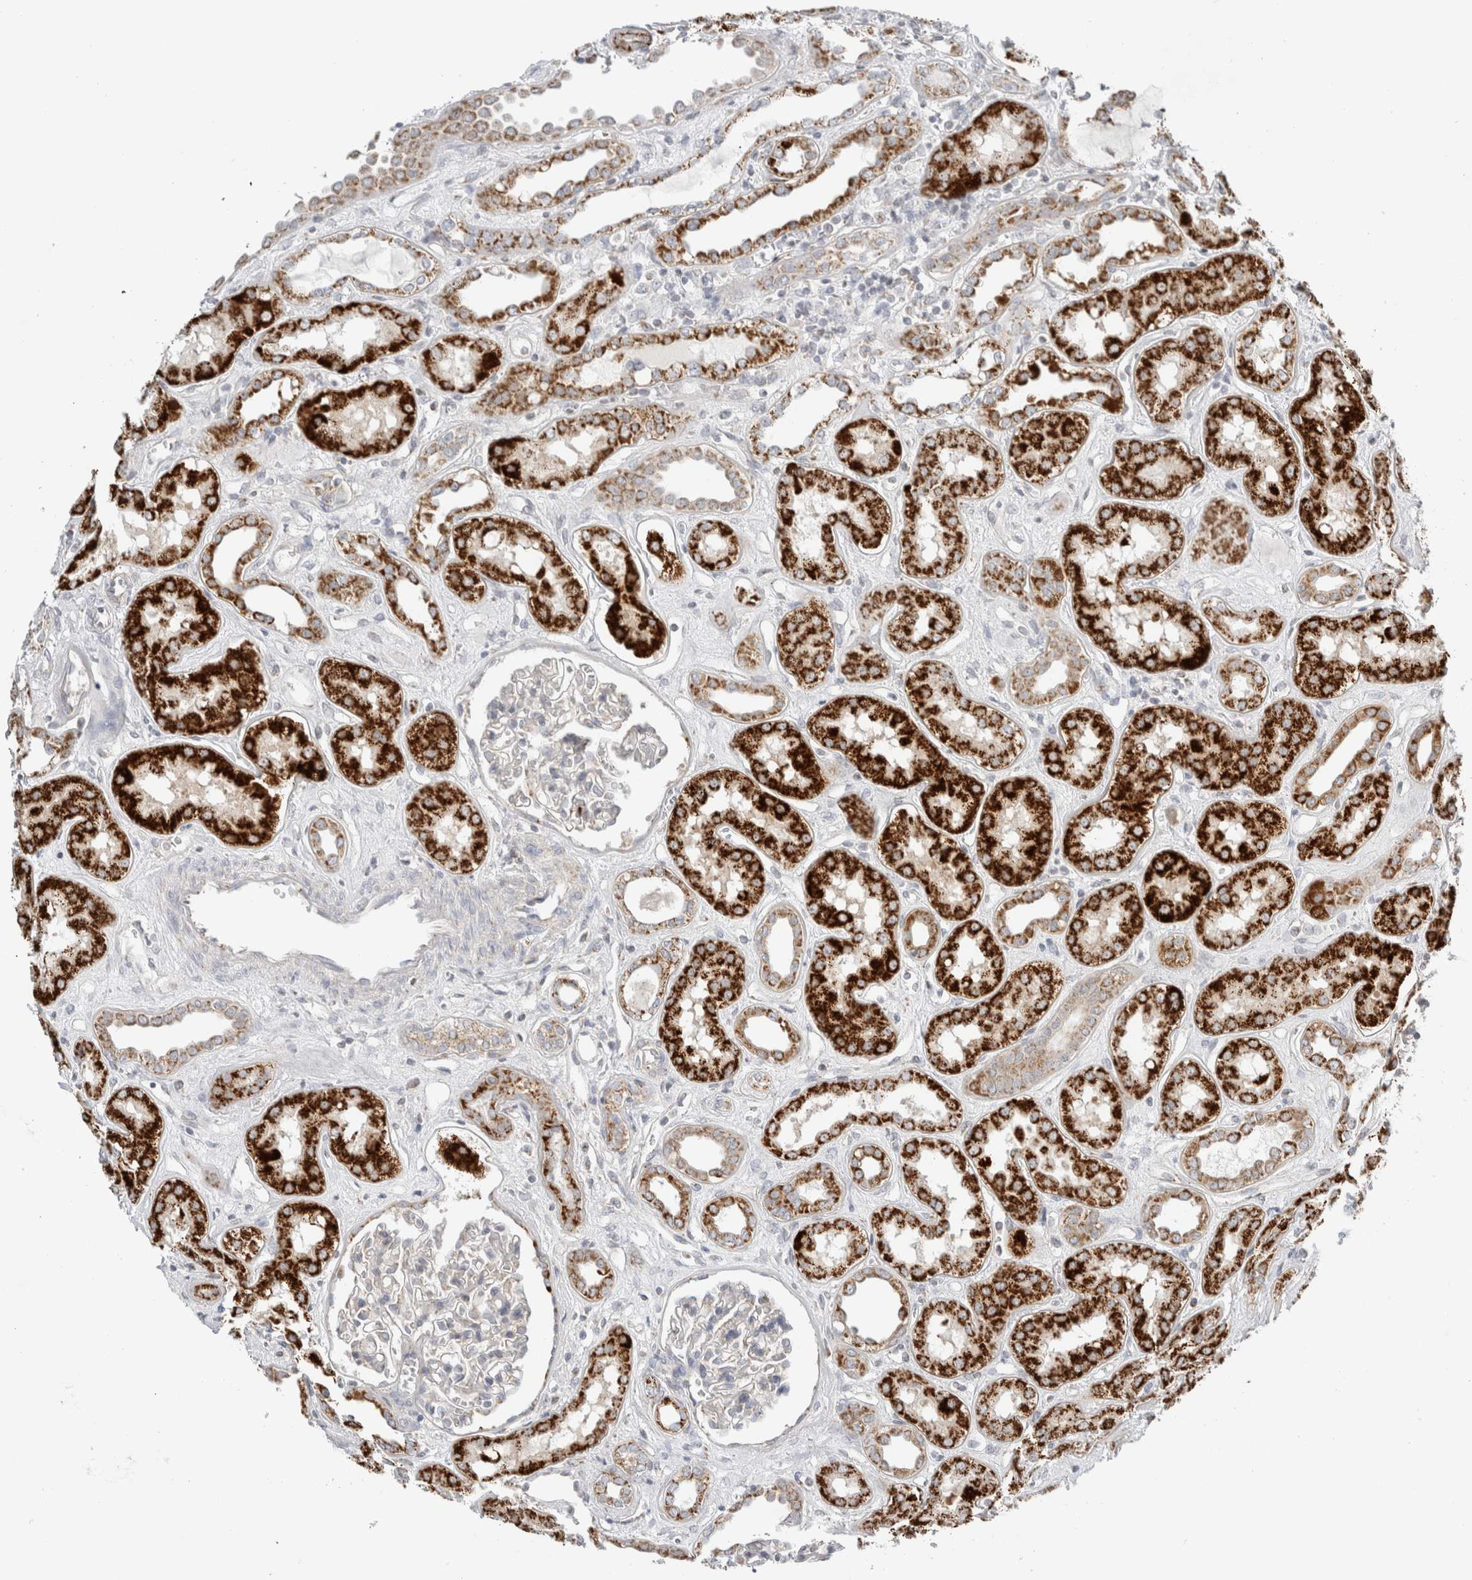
{"staining": {"intensity": "negative", "quantity": "none", "location": "none"}, "tissue": "kidney", "cell_type": "Cells in glomeruli", "image_type": "normal", "snomed": [{"axis": "morphology", "description": "Normal tissue, NOS"}, {"axis": "topography", "description": "Kidney"}], "caption": "Micrograph shows no significant protein positivity in cells in glomeruli of benign kidney. The staining is performed using DAB (3,3'-diaminobenzidine) brown chromogen with nuclei counter-stained in using hematoxylin.", "gene": "FAHD1", "patient": {"sex": "male", "age": 59}}